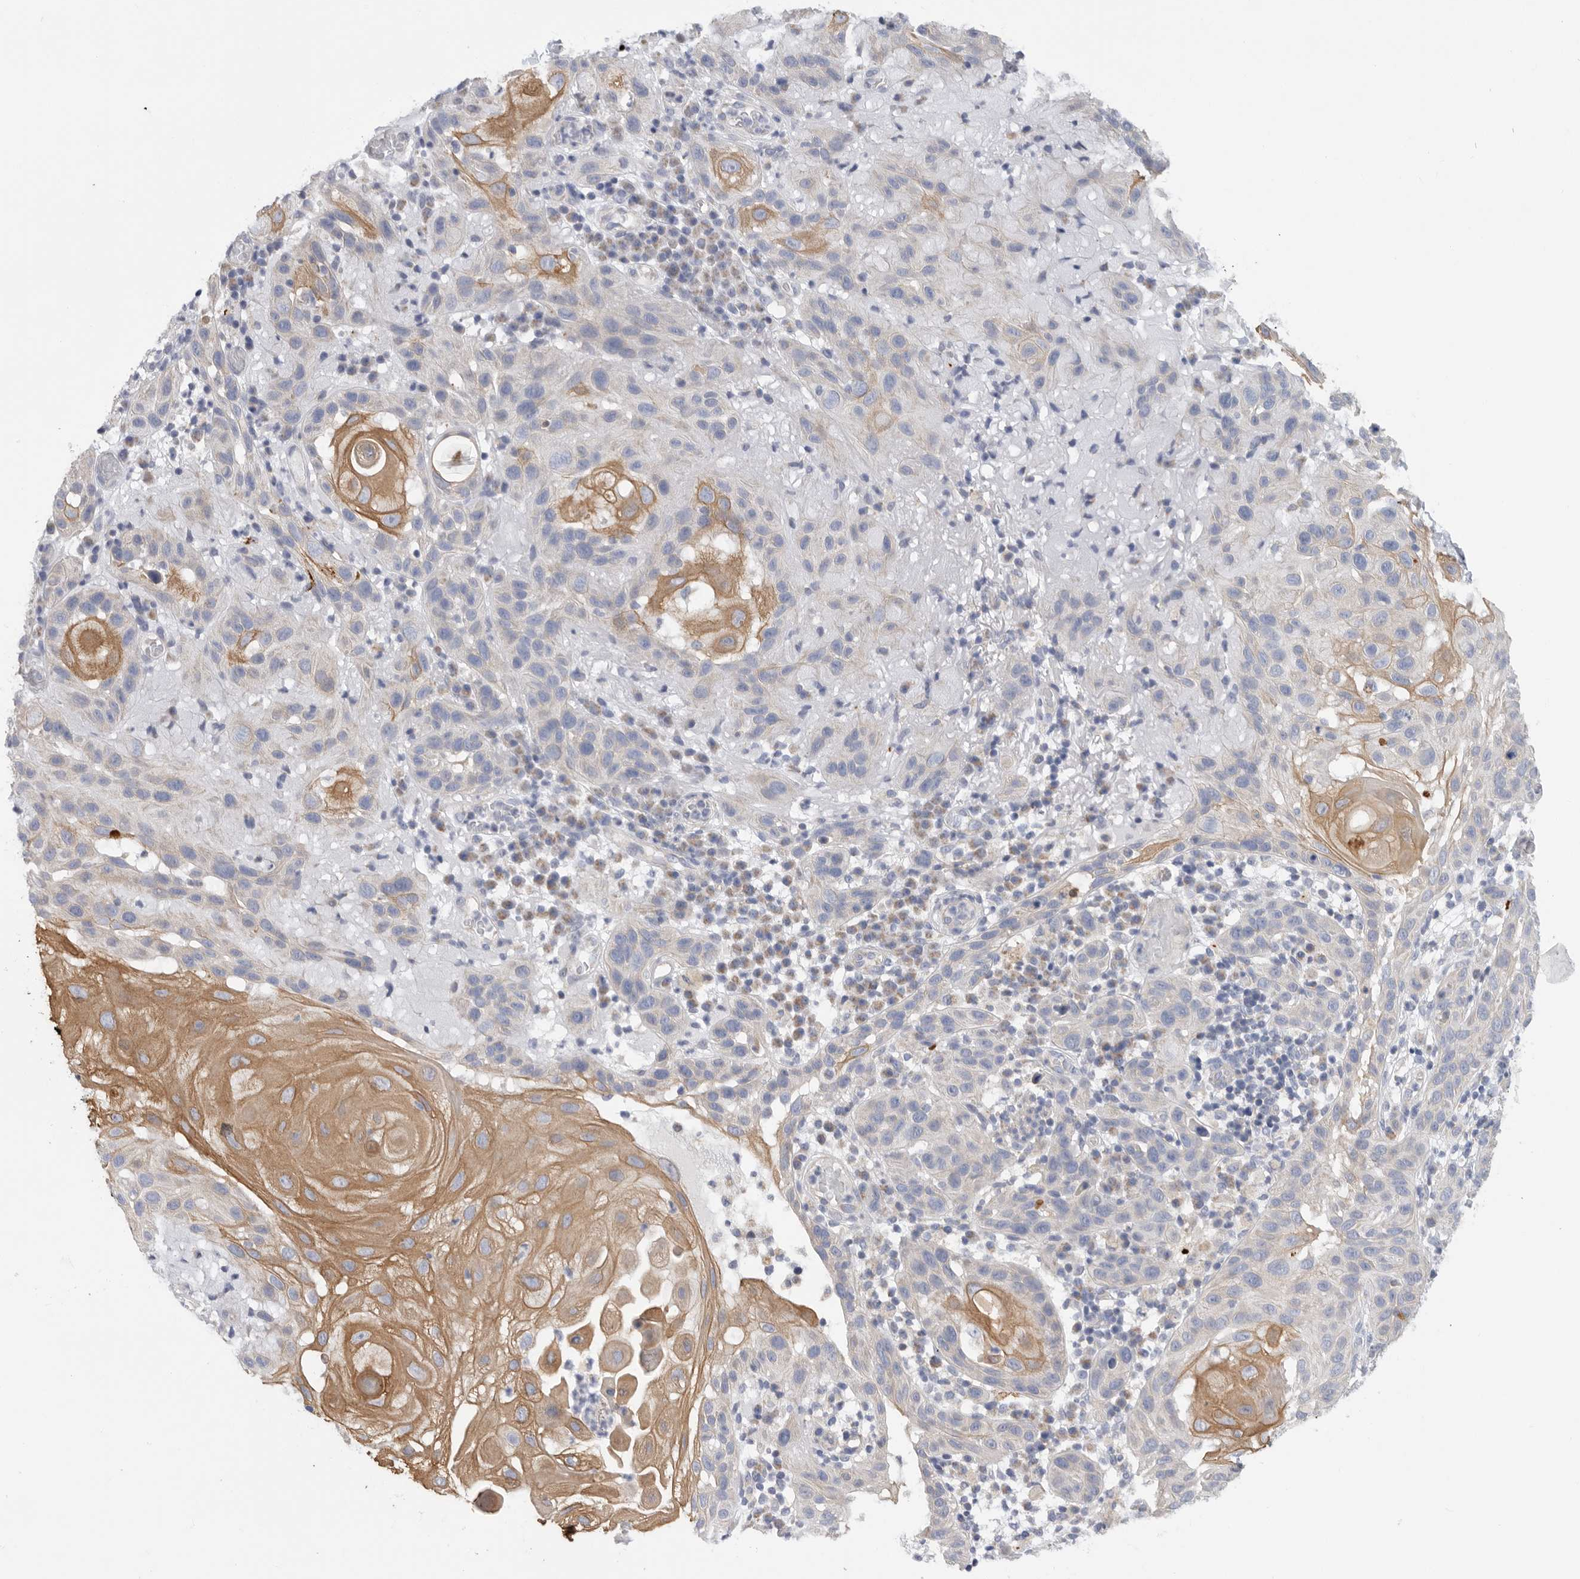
{"staining": {"intensity": "moderate", "quantity": "25%-75%", "location": "cytoplasmic/membranous"}, "tissue": "skin cancer", "cell_type": "Tumor cells", "image_type": "cancer", "snomed": [{"axis": "morphology", "description": "Normal tissue, NOS"}, {"axis": "morphology", "description": "Squamous cell carcinoma, NOS"}, {"axis": "topography", "description": "Skin"}], "caption": "Skin squamous cell carcinoma tissue reveals moderate cytoplasmic/membranous staining in approximately 25%-75% of tumor cells, visualized by immunohistochemistry.", "gene": "MTFR1L", "patient": {"sex": "female", "age": 96}}